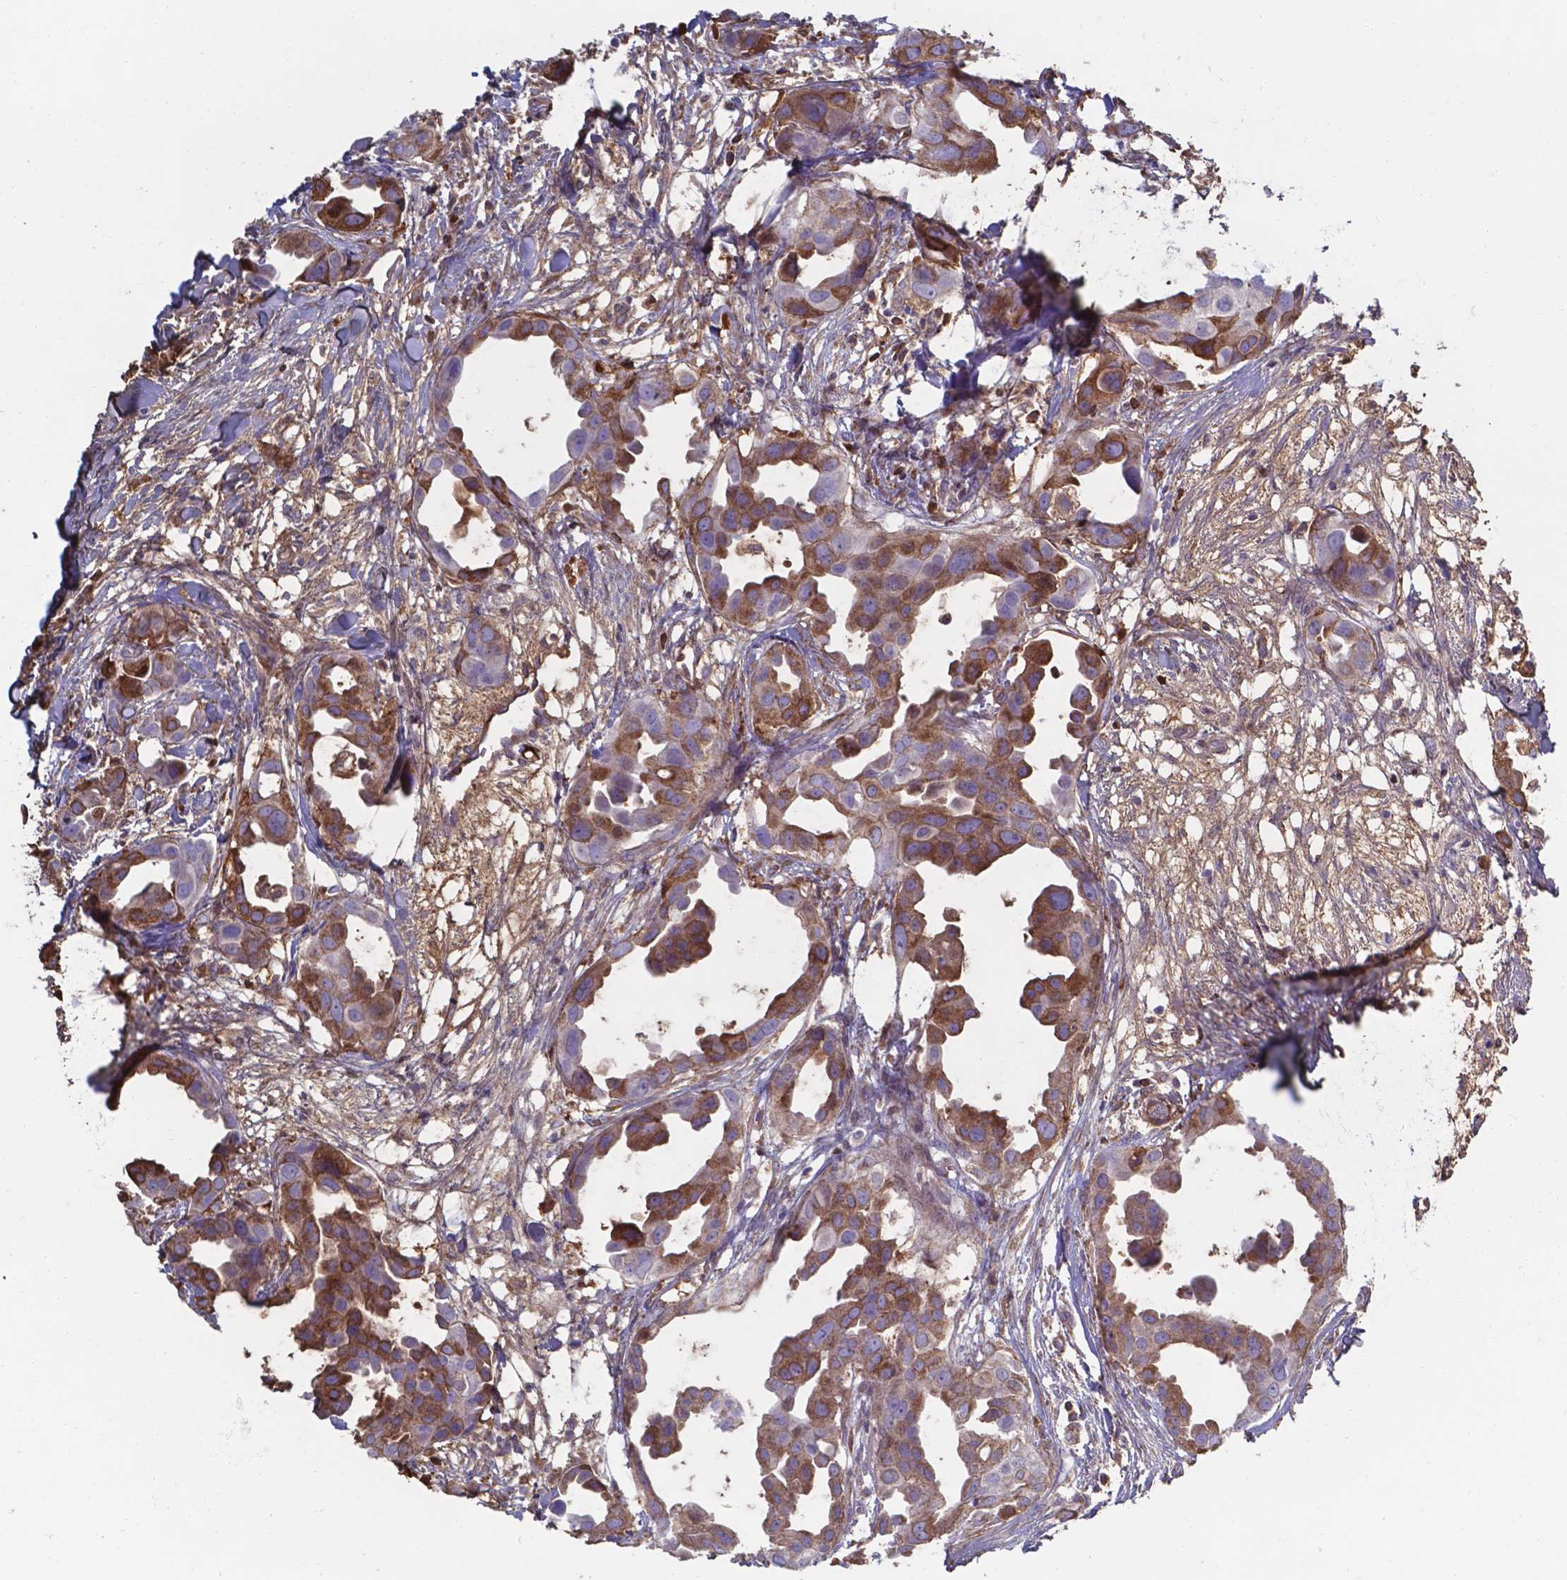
{"staining": {"intensity": "moderate", "quantity": ">75%", "location": "cytoplasmic/membranous"}, "tissue": "breast cancer", "cell_type": "Tumor cells", "image_type": "cancer", "snomed": [{"axis": "morphology", "description": "Duct carcinoma"}, {"axis": "topography", "description": "Breast"}], "caption": "Intraductal carcinoma (breast) was stained to show a protein in brown. There is medium levels of moderate cytoplasmic/membranous staining in about >75% of tumor cells. Nuclei are stained in blue.", "gene": "SERPINA1", "patient": {"sex": "female", "age": 38}}